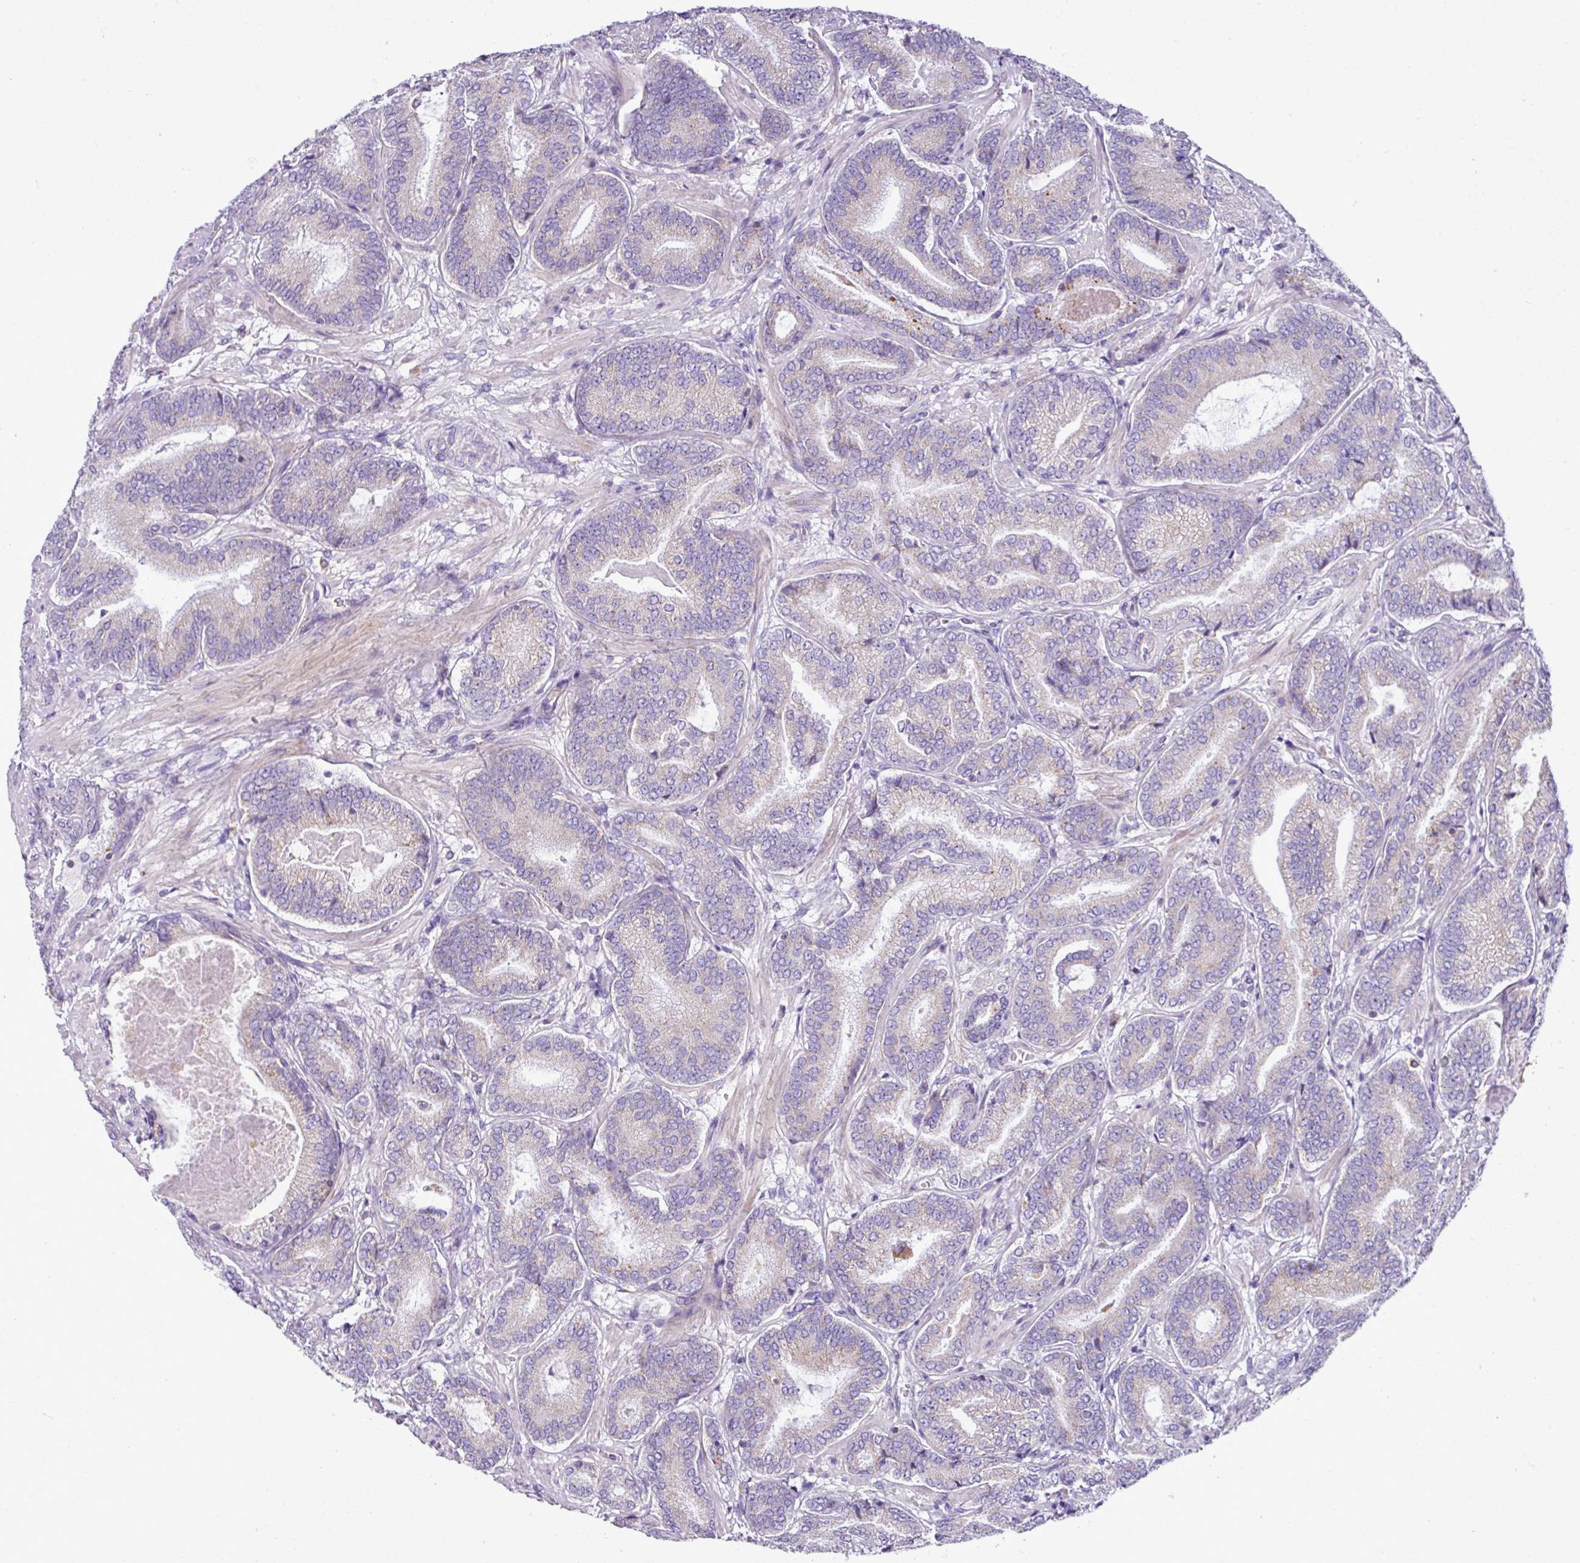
{"staining": {"intensity": "negative", "quantity": "none", "location": "none"}, "tissue": "prostate cancer", "cell_type": "Tumor cells", "image_type": "cancer", "snomed": [{"axis": "morphology", "description": "Adenocarcinoma, Low grade"}, {"axis": "topography", "description": "Prostate and seminal vesicle, NOS"}], "caption": "Immunohistochemistry (IHC) histopathology image of neoplastic tissue: prostate cancer stained with DAB (3,3'-diaminobenzidine) shows no significant protein expression in tumor cells.", "gene": "PGAP4", "patient": {"sex": "male", "age": 61}}